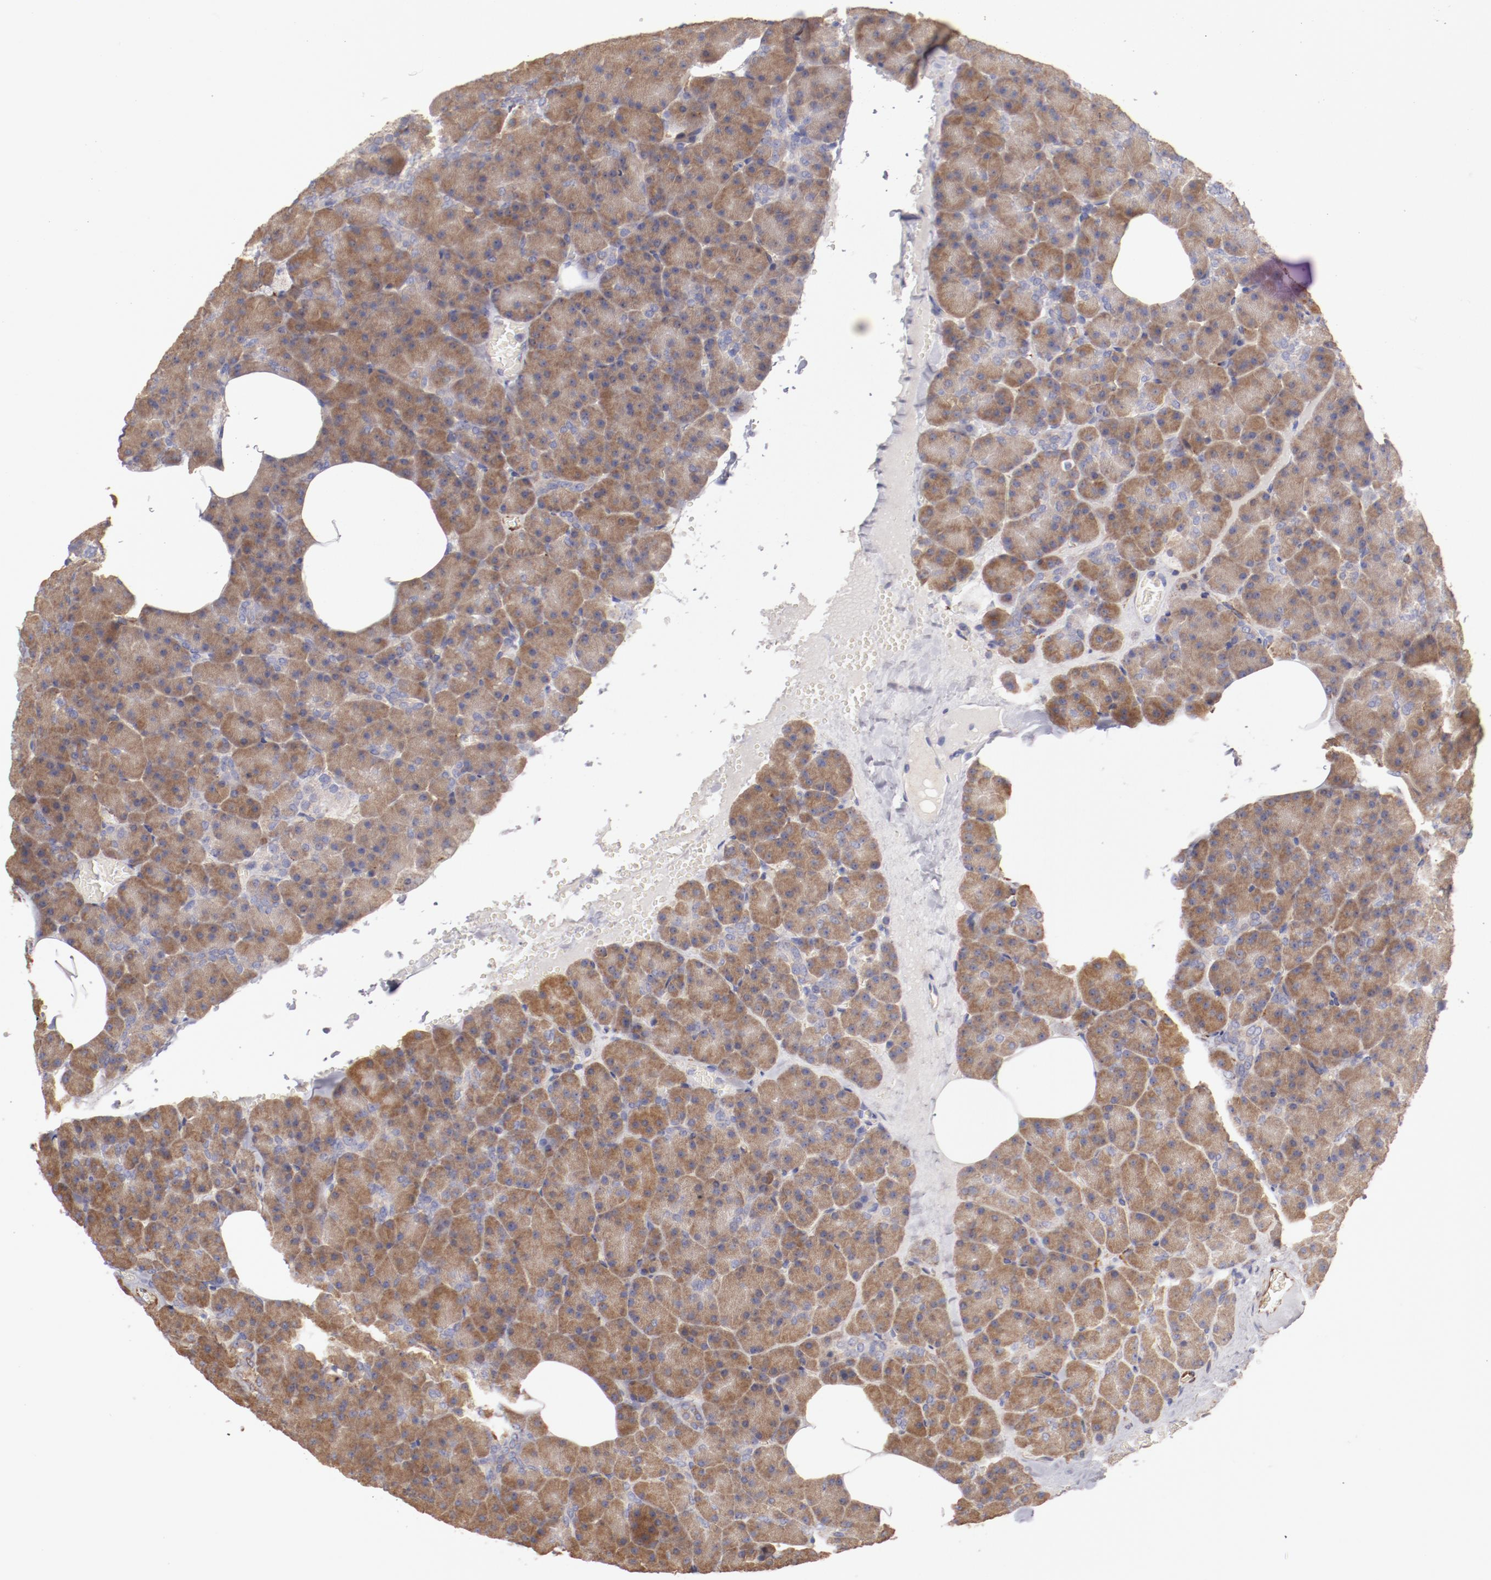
{"staining": {"intensity": "moderate", "quantity": ">75%", "location": "cytoplasmic/membranous"}, "tissue": "carcinoid", "cell_type": "Tumor cells", "image_type": "cancer", "snomed": [{"axis": "morphology", "description": "Normal tissue, NOS"}, {"axis": "morphology", "description": "Carcinoid, malignant, NOS"}, {"axis": "topography", "description": "Pancreas"}], "caption": "Immunohistochemistry histopathology image of neoplastic tissue: carcinoid (malignant) stained using immunohistochemistry displays medium levels of moderate protein expression localized specifically in the cytoplasmic/membranous of tumor cells, appearing as a cytoplasmic/membranous brown color.", "gene": "ENTPD5", "patient": {"sex": "female", "age": 35}}